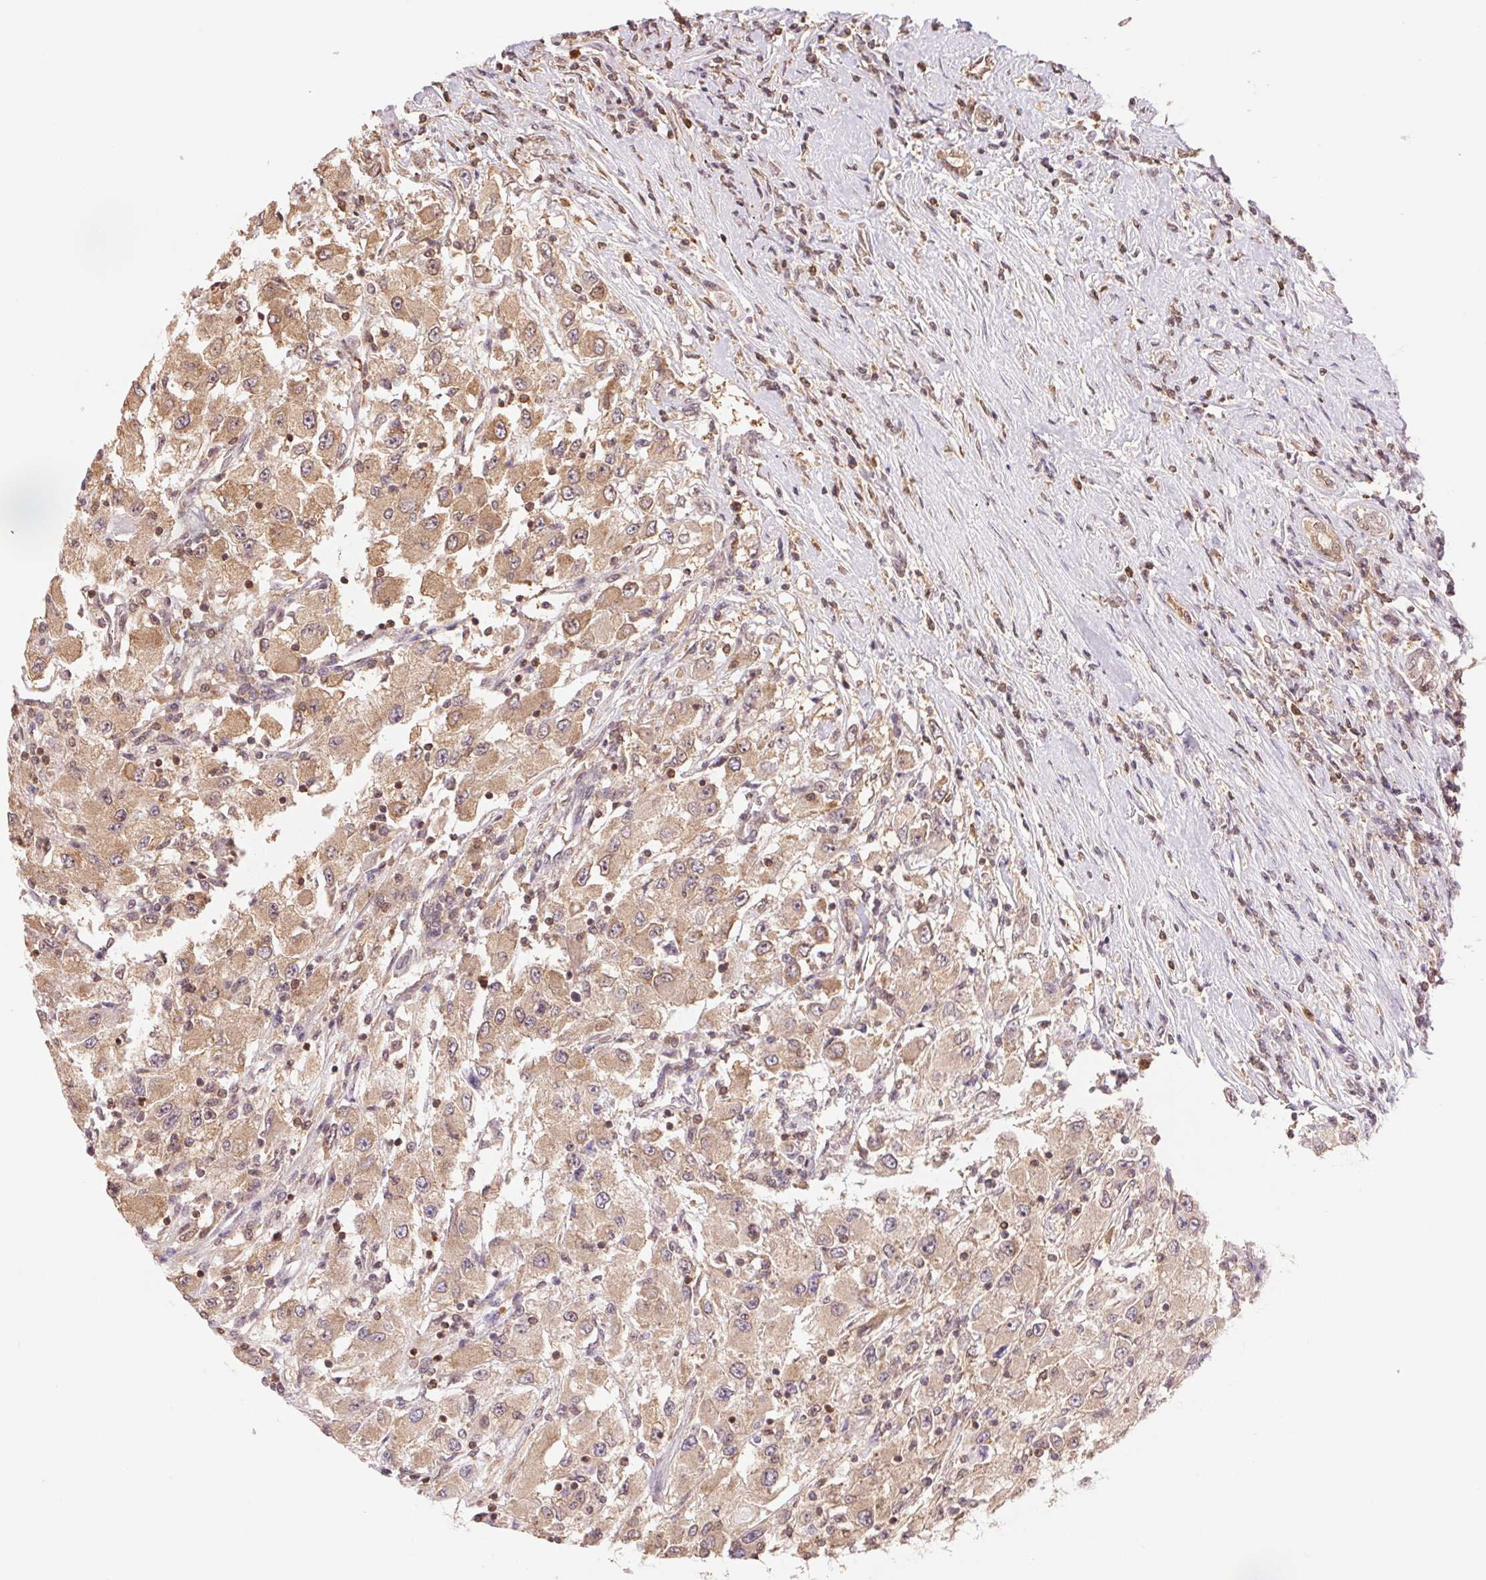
{"staining": {"intensity": "weak", "quantity": ">75%", "location": "cytoplasmic/membranous"}, "tissue": "renal cancer", "cell_type": "Tumor cells", "image_type": "cancer", "snomed": [{"axis": "morphology", "description": "Adenocarcinoma, NOS"}, {"axis": "topography", "description": "Kidney"}], "caption": "Immunohistochemical staining of human renal cancer (adenocarcinoma) exhibits low levels of weak cytoplasmic/membranous positivity in approximately >75% of tumor cells. The protein of interest is stained brown, and the nuclei are stained in blue (DAB IHC with brightfield microscopy, high magnification).", "gene": "CDC123", "patient": {"sex": "female", "age": 67}}